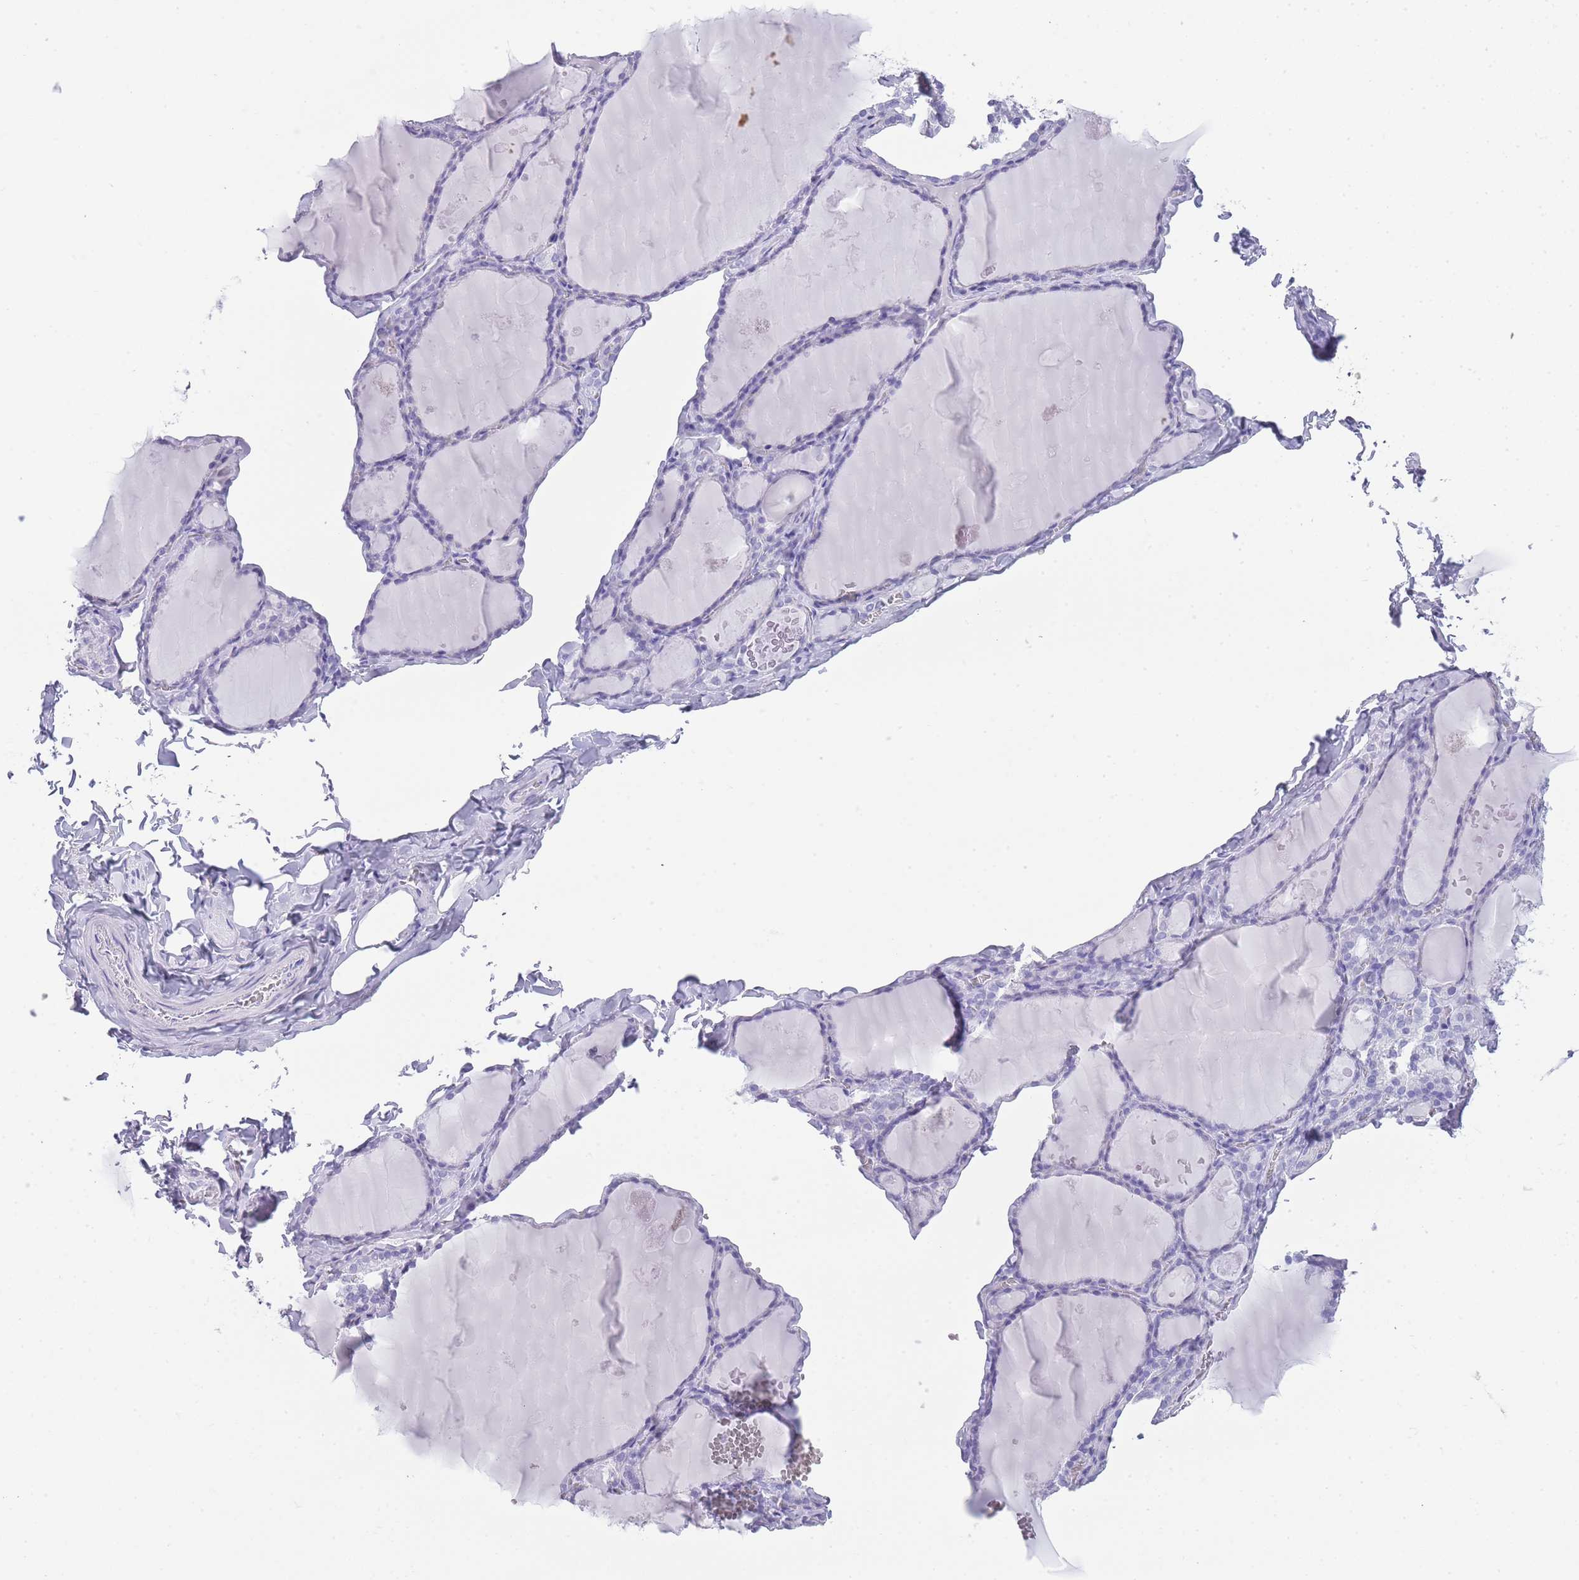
{"staining": {"intensity": "negative", "quantity": "none", "location": "none"}, "tissue": "thyroid gland", "cell_type": "Glandular cells", "image_type": "normal", "snomed": [{"axis": "morphology", "description": "Normal tissue, NOS"}, {"axis": "topography", "description": "Thyroid gland"}], "caption": "This is an immunohistochemistry (IHC) photomicrograph of benign human thyroid gland. There is no positivity in glandular cells.", "gene": "INS", "patient": {"sex": "male", "age": 56}}